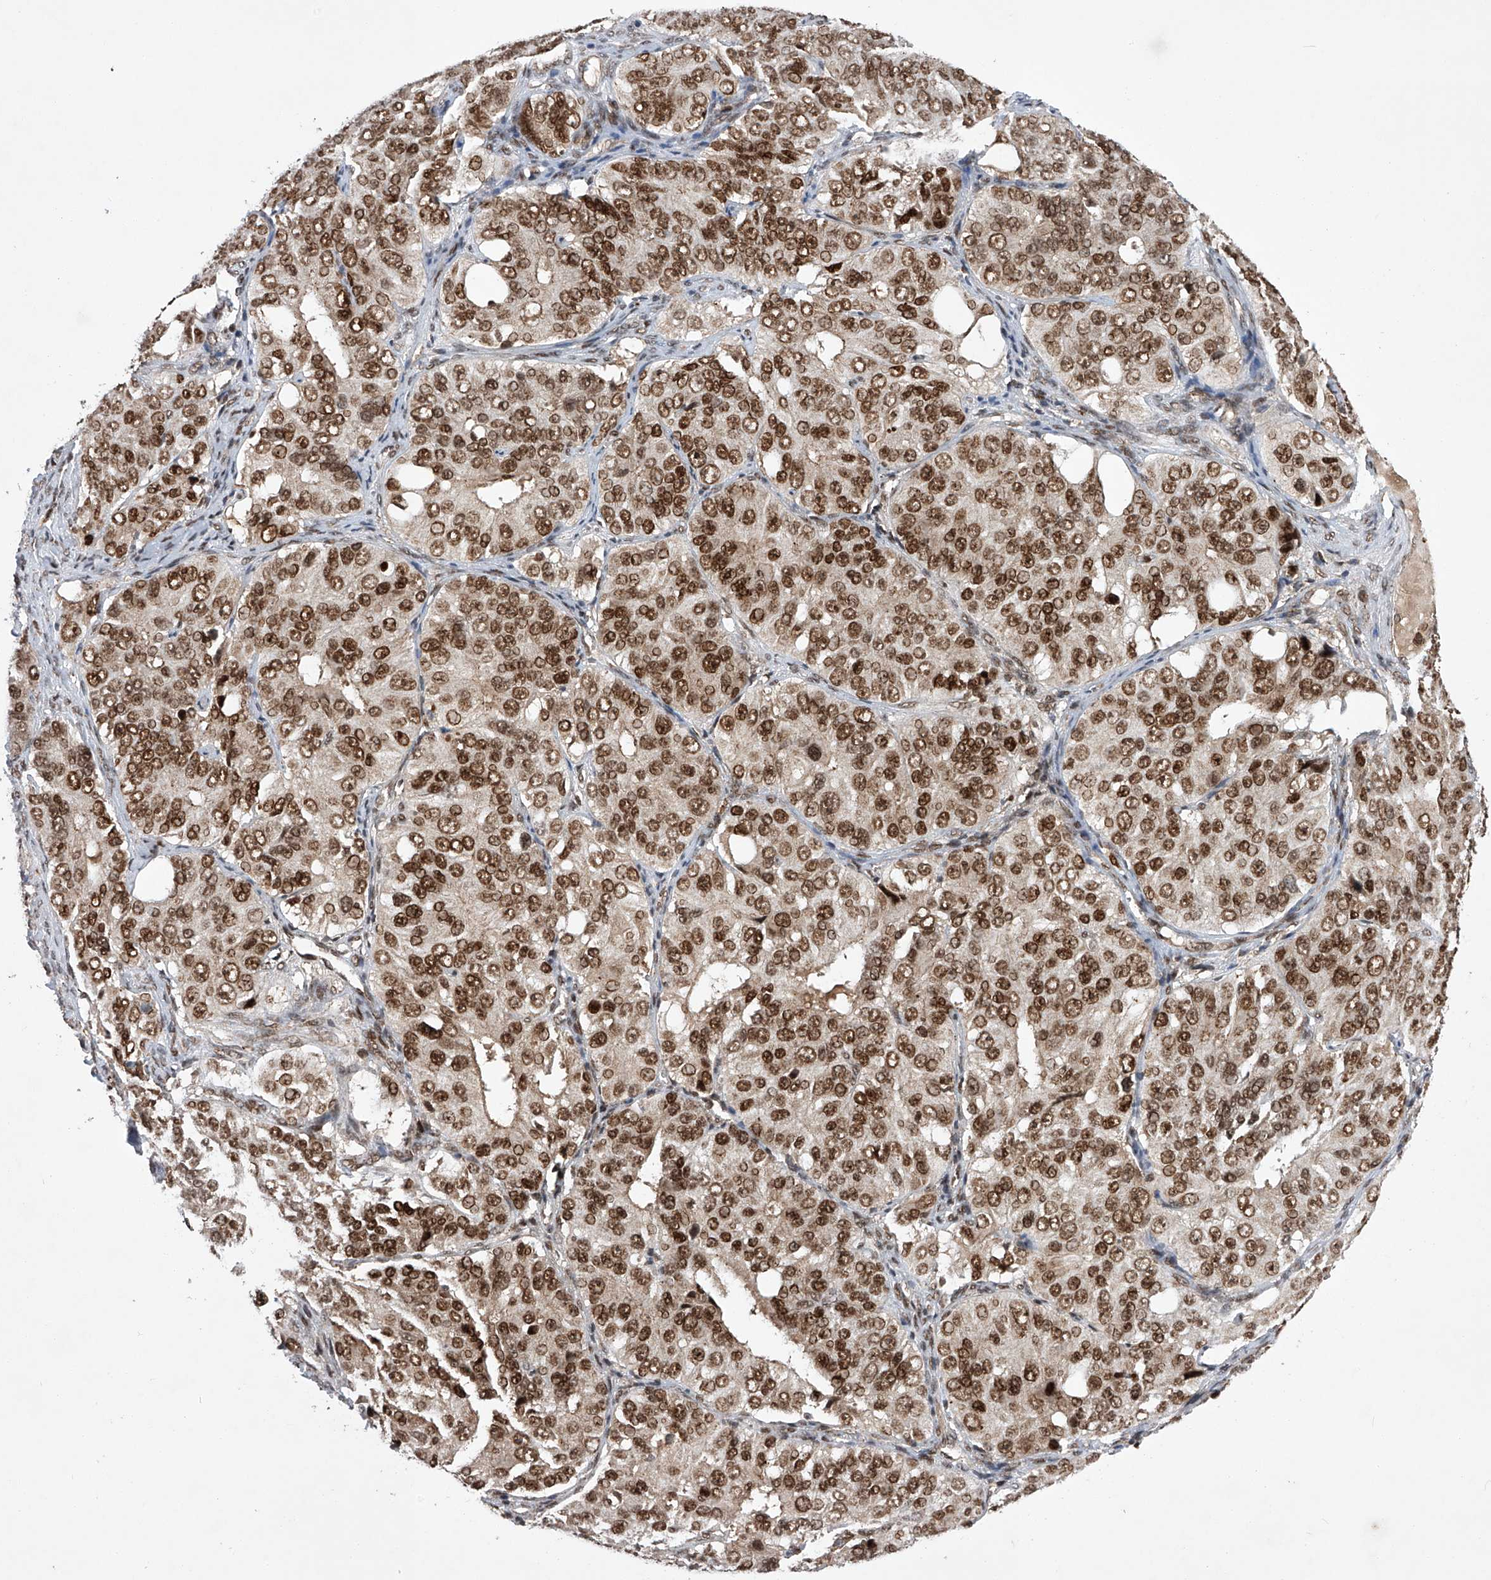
{"staining": {"intensity": "strong", "quantity": ">75%", "location": "nuclear"}, "tissue": "ovarian cancer", "cell_type": "Tumor cells", "image_type": "cancer", "snomed": [{"axis": "morphology", "description": "Carcinoma, endometroid"}, {"axis": "topography", "description": "Ovary"}], "caption": "Ovarian cancer stained with DAB (3,3'-diaminobenzidine) immunohistochemistry (IHC) displays high levels of strong nuclear expression in approximately >75% of tumor cells.", "gene": "ZNF280D", "patient": {"sex": "female", "age": 51}}